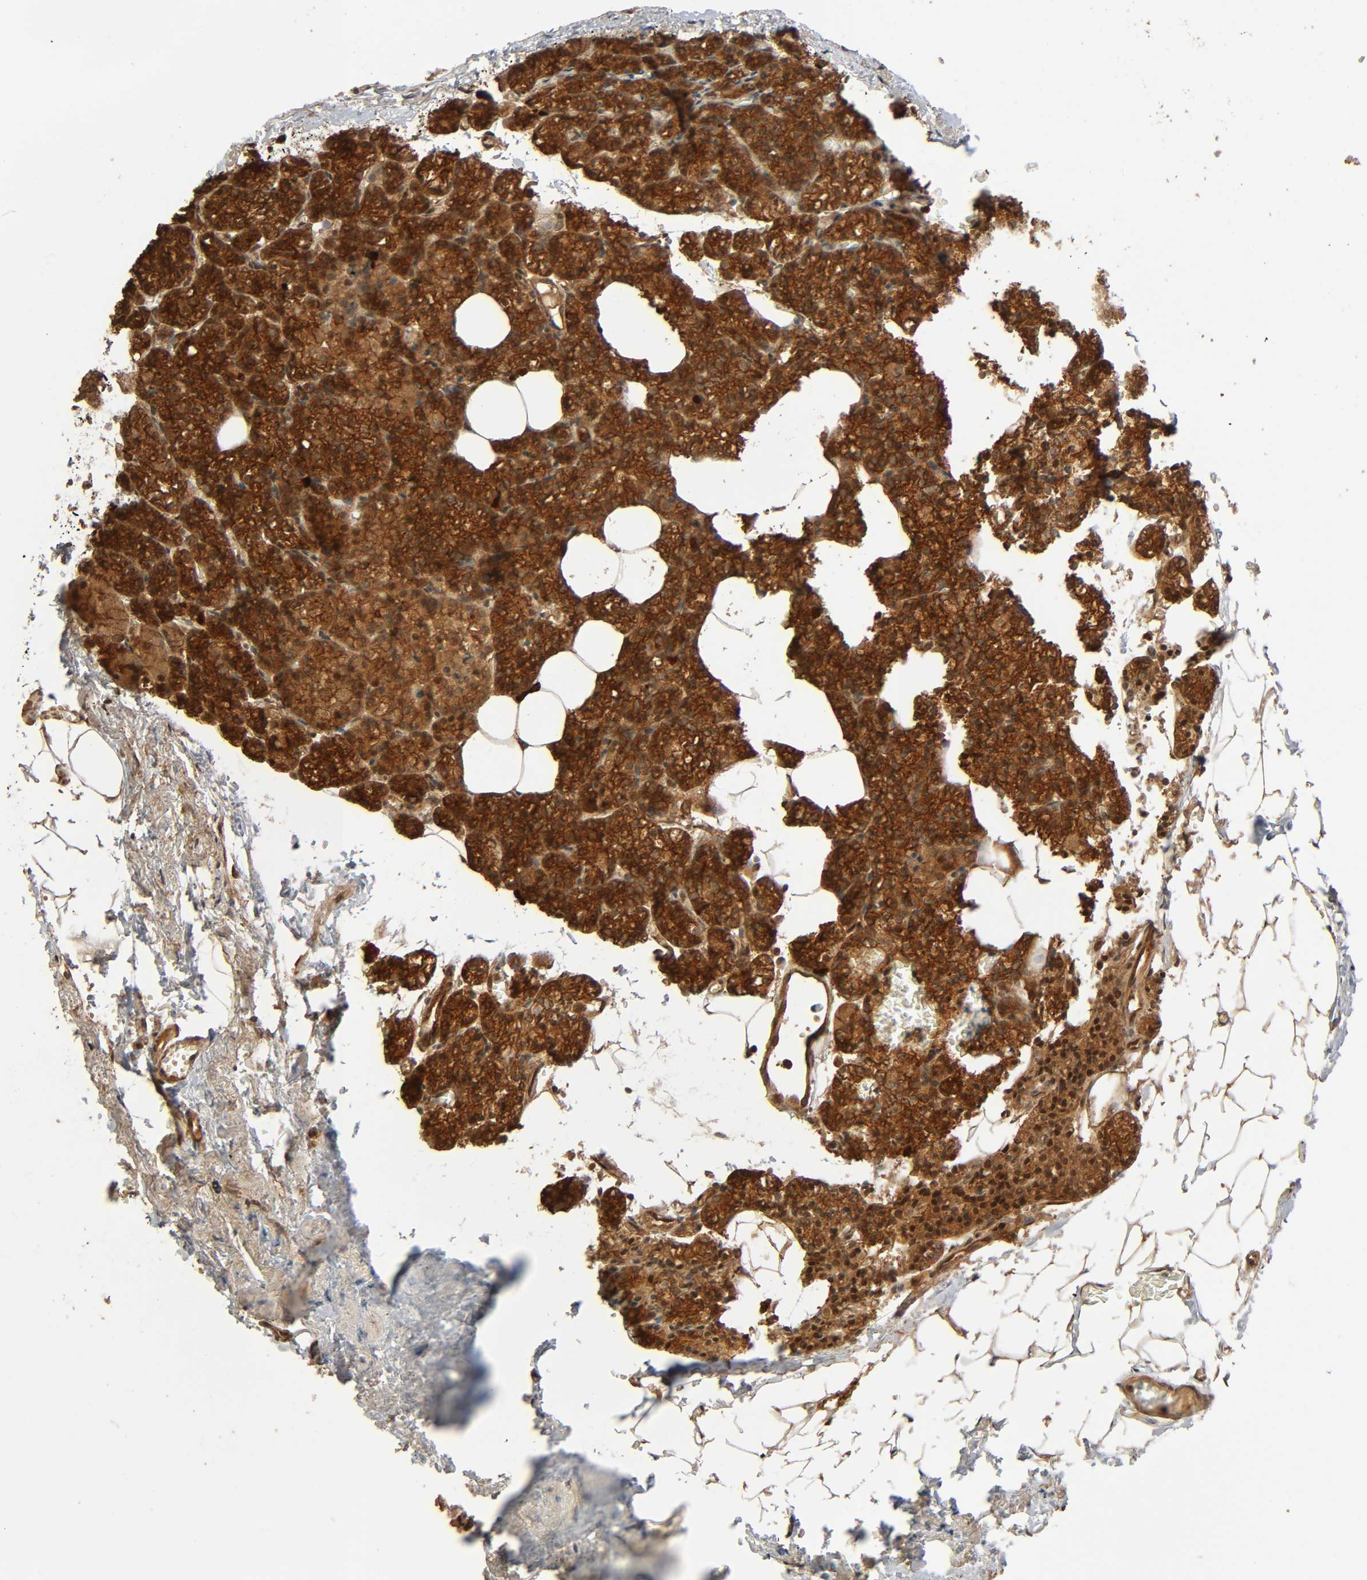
{"staining": {"intensity": "strong", "quantity": ">75%", "location": "cytoplasmic/membranous"}, "tissue": "parathyroid gland", "cell_type": "Glandular cells", "image_type": "normal", "snomed": [{"axis": "morphology", "description": "Normal tissue, NOS"}, {"axis": "topography", "description": "Parathyroid gland"}], "caption": "Parathyroid gland stained with DAB immunohistochemistry demonstrates high levels of strong cytoplasmic/membranous positivity in approximately >75% of glandular cells.", "gene": "PPP2R1B", "patient": {"sex": "female", "age": 60}}